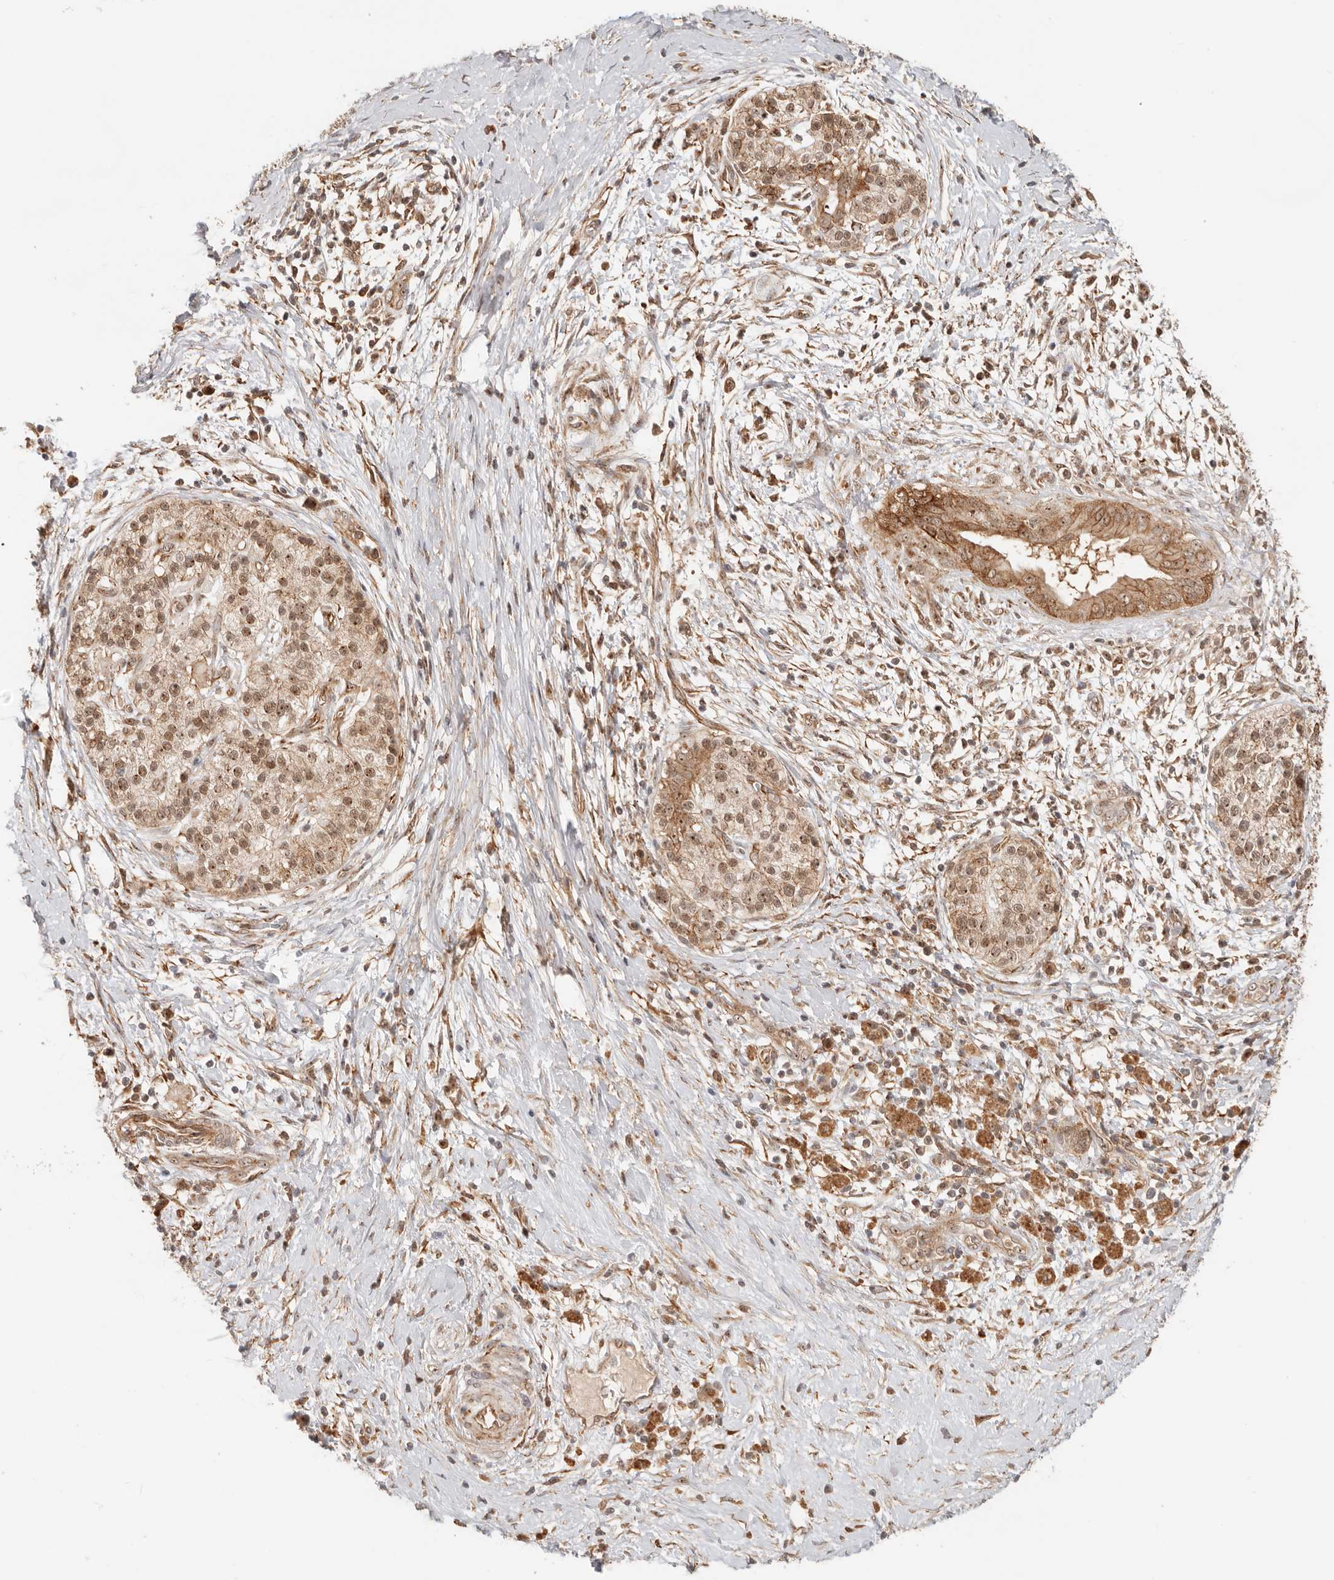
{"staining": {"intensity": "moderate", "quantity": ">75%", "location": "cytoplasmic/membranous,nuclear"}, "tissue": "pancreatic cancer", "cell_type": "Tumor cells", "image_type": "cancer", "snomed": [{"axis": "morphology", "description": "Adenocarcinoma, NOS"}, {"axis": "topography", "description": "Pancreas"}], "caption": "Pancreatic cancer was stained to show a protein in brown. There is medium levels of moderate cytoplasmic/membranous and nuclear staining in approximately >75% of tumor cells.", "gene": "HEXD", "patient": {"sex": "male", "age": 58}}